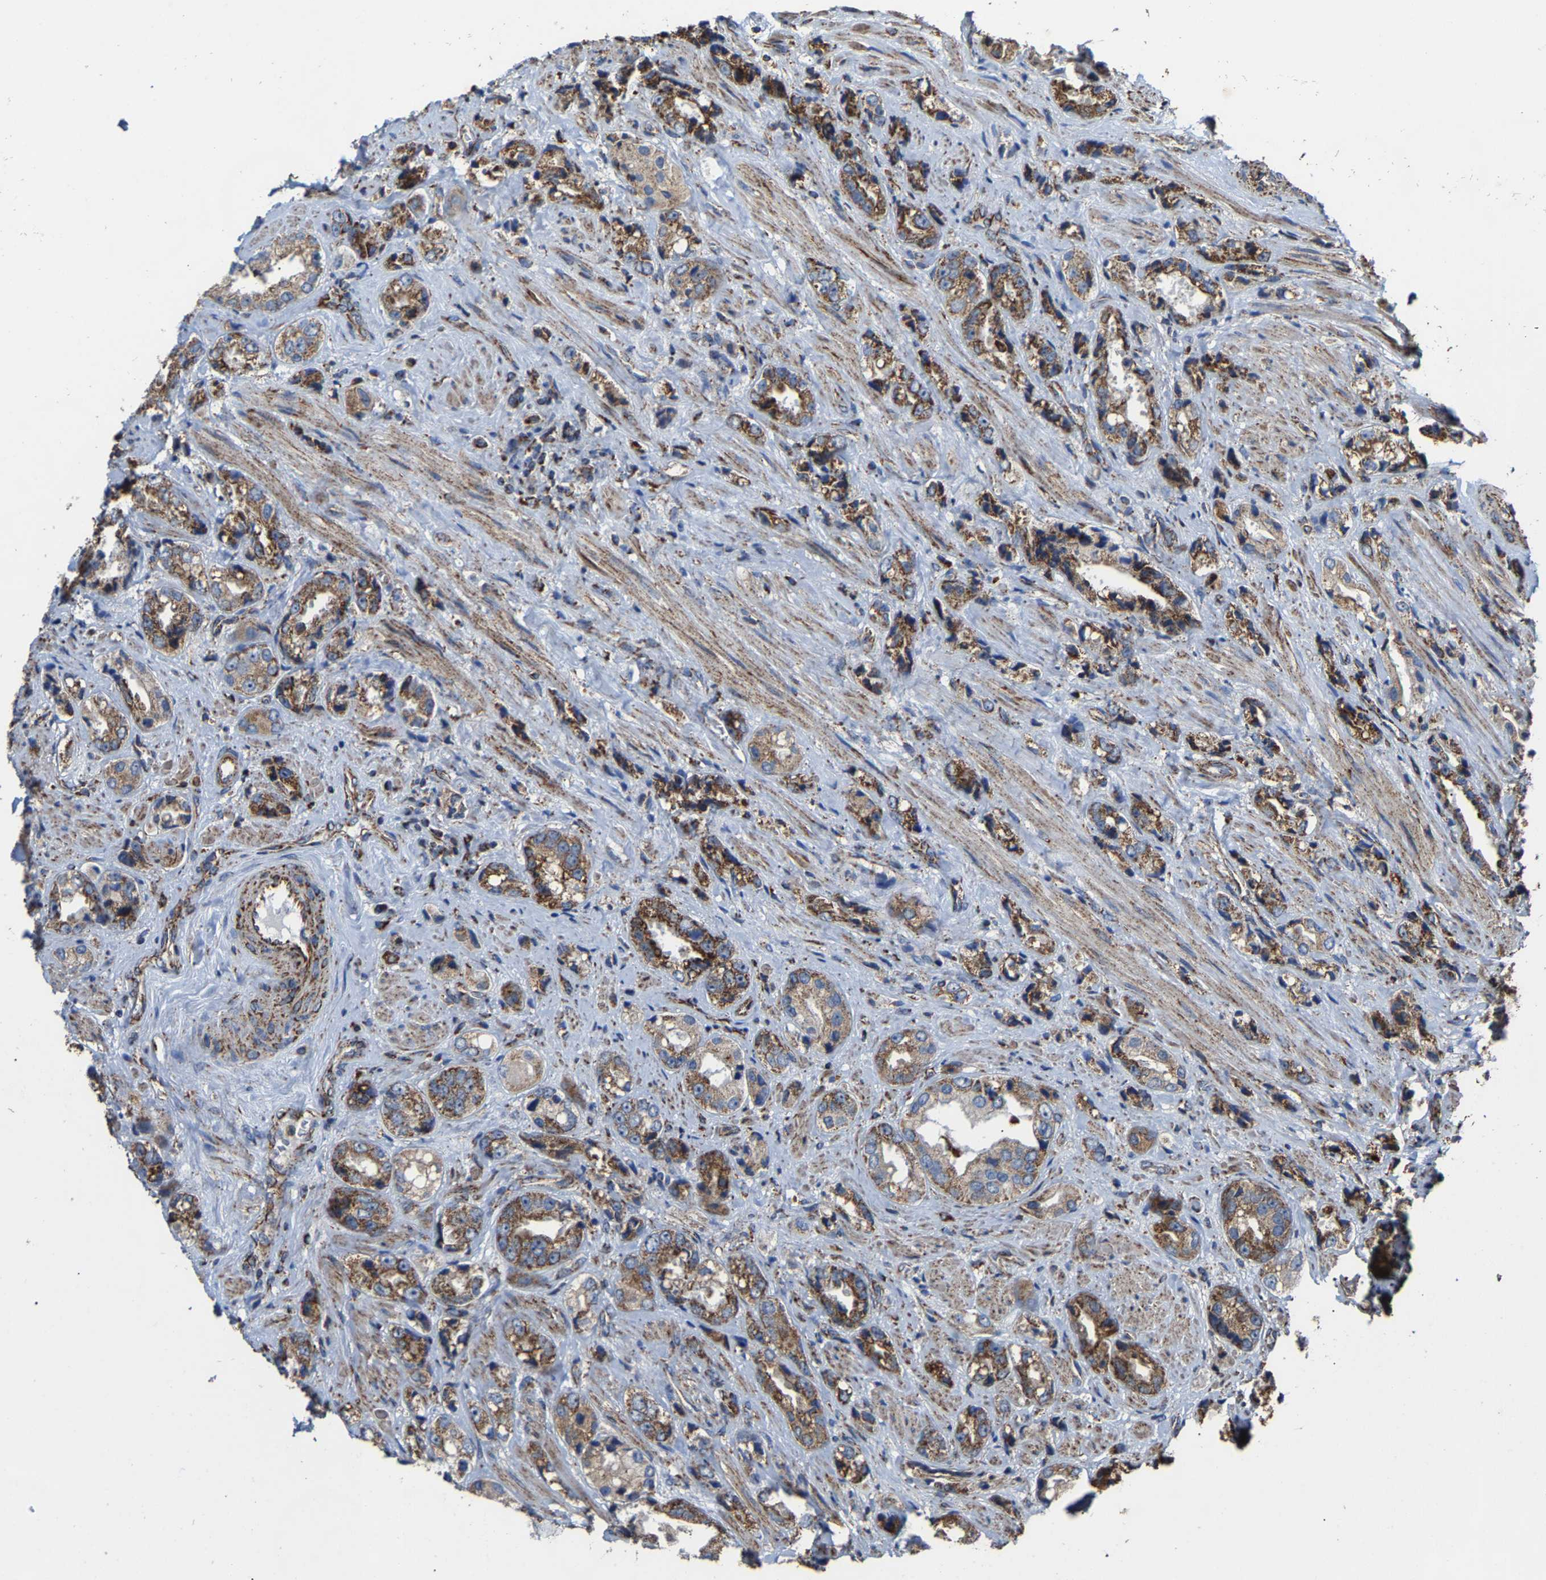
{"staining": {"intensity": "strong", "quantity": ">75%", "location": "cytoplasmic/membranous"}, "tissue": "prostate cancer", "cell_type": "Tumor cells", "image_type": "cancer", "snomed": [{"axis": "morphology", "description": "Adenocarcinoma, High grade"}, {"axis": "topography", "description": "Prostate"}], "caption": "Strong cytoplasmic/membranous protein staining is appreciated in approximately >75% of tumor cells in prostate cancer (high-grade adenocarcinoma). (DAB (3,3'-diaminobenzidine) IHC, brown staining for protein, blue staining for nuclei).", "gene": "NDUFV3", "patient": {"sex": "male", "age": 61}}